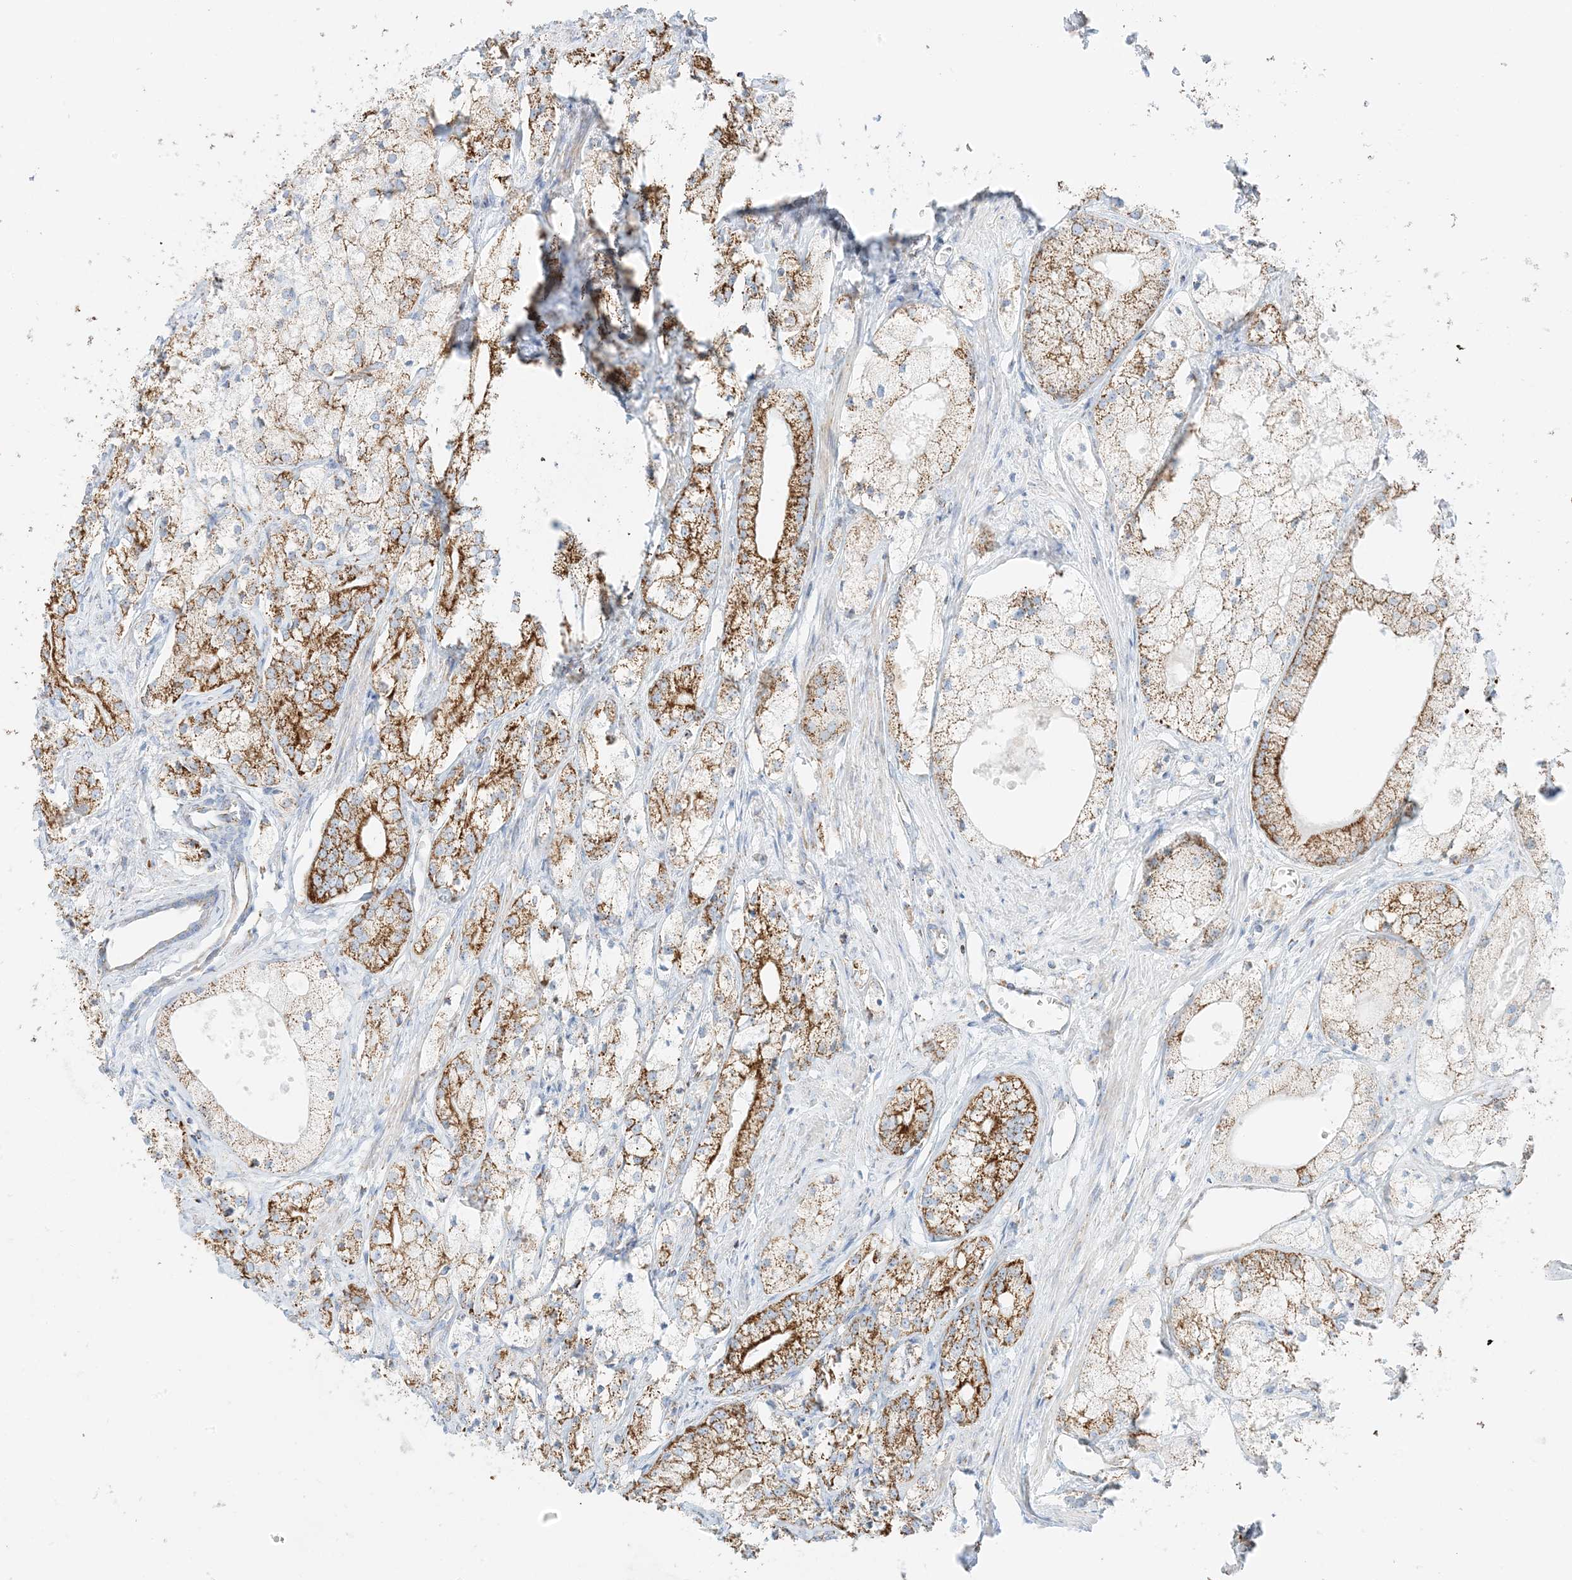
{"staining": {"intensity": "strong", "quantity": "25%-75%", "location": "cytoplasmic/membranous"}, "tissue": "prostate cancer", "cell_type": "Tumor cells", "image_type": "cancer", "snomed": [{"axis": "morphology", "description": "Adenocarcinoma, Low grade"}, {"axis": "topography", "description": "Prostate"}], "caption": "Prostate cancer tissue displays strong cytoplasmic/membranous expression in approximately 25%-75% of tumor cells, visualized by immunohistochemistry.", "gene": "CAPN13", "patient": {"sex": "male", "age": 69}}